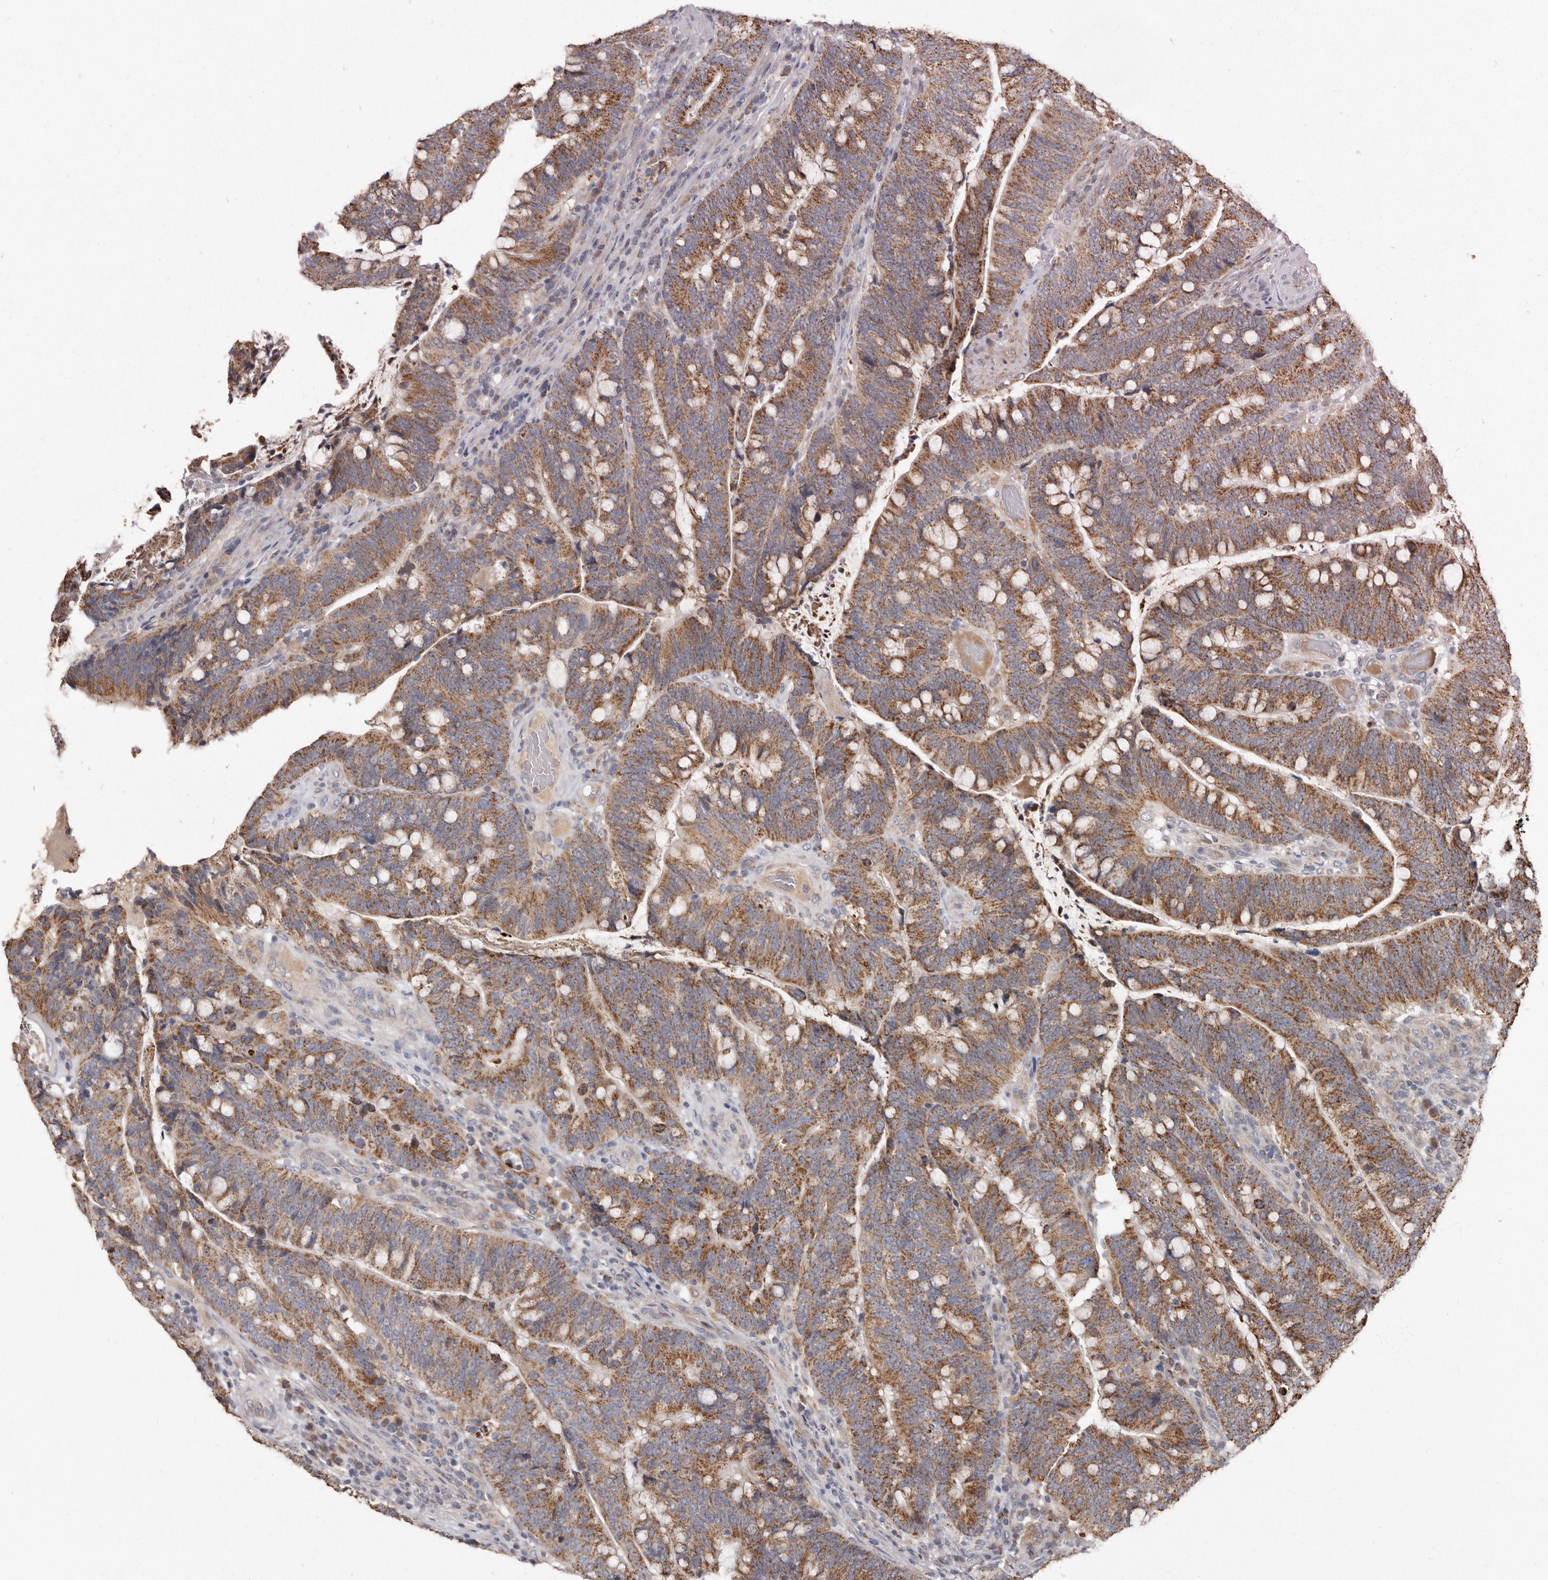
{"staining": {"intensity": "moderate", "quantity": ">75%", "location": "cytoplasmic/membranous"}, "tissue": "colorectal cancer", "cell_type": "Tumor cells", "image_type": "cancer", "snomed": [{"axis": "morphology", "description": "Adenocarcinoma, NOS"}, {"axis": "topography", "description": "Colon"}], "caption": "Human adenocarcinoma (colorectal) stained with a protein marker displays moderate staining in tumor cells.", "gene": "KIF26B", "patient": {"sex": "female", "age": 66}}